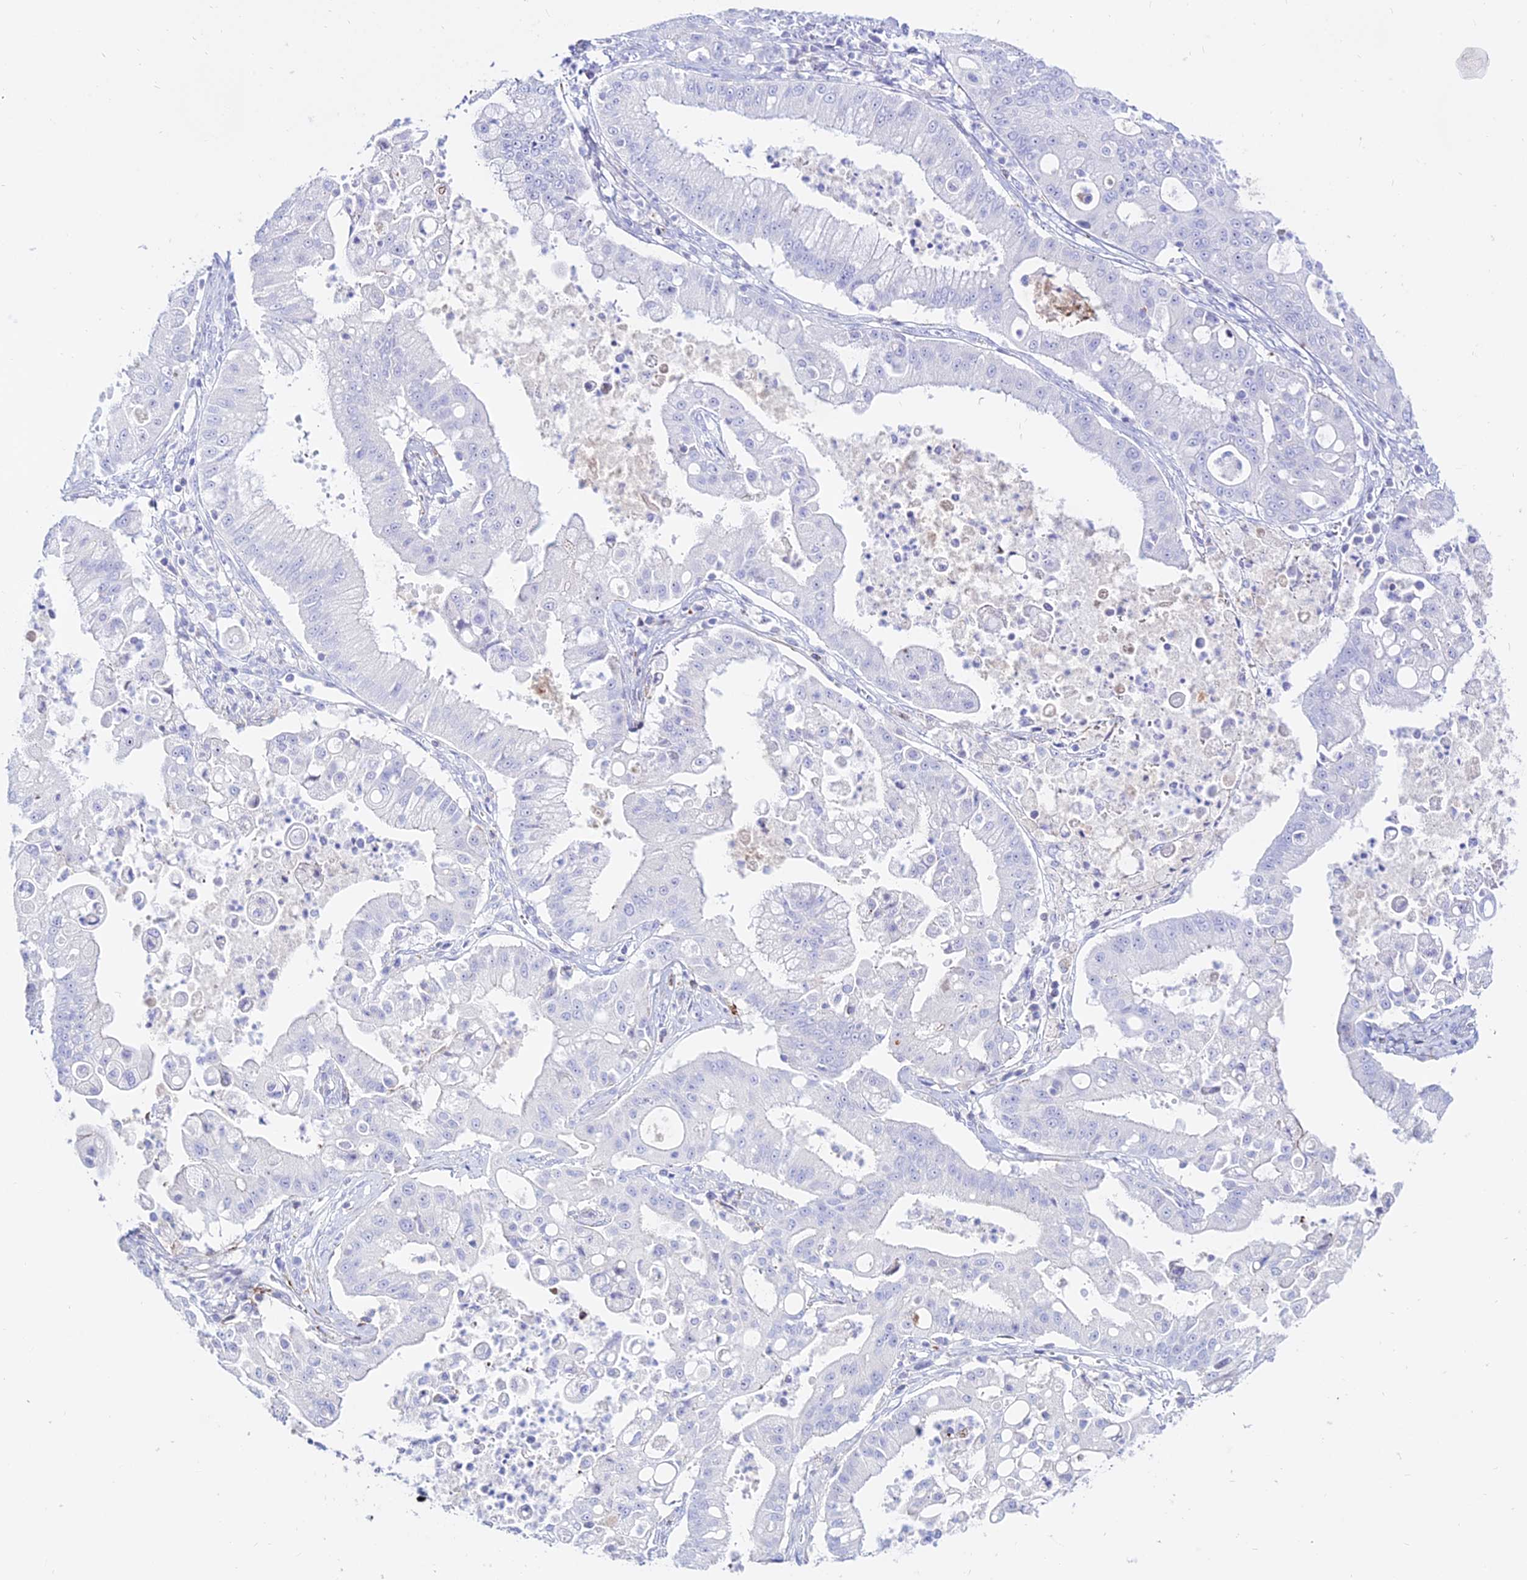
{"staining": {"intensity": "negative", "quantity": "none", "location": "none"}, "tissue": "ovarian cancer", "cell_type": "Tumor cells", "image_type": "cancer", "snomed": [{"axis": "morphology", "description": "Cystadenocarcinoma, mucinous, NOS"}, {"axis": "topography", "description": "Ovary"}], "caption": "There is no significant positivity in tumor cells of ovarian mucinous cystadenocarcinoma.", "gene": "DLX1", "patient": {"sex": "female", "age": 70}}